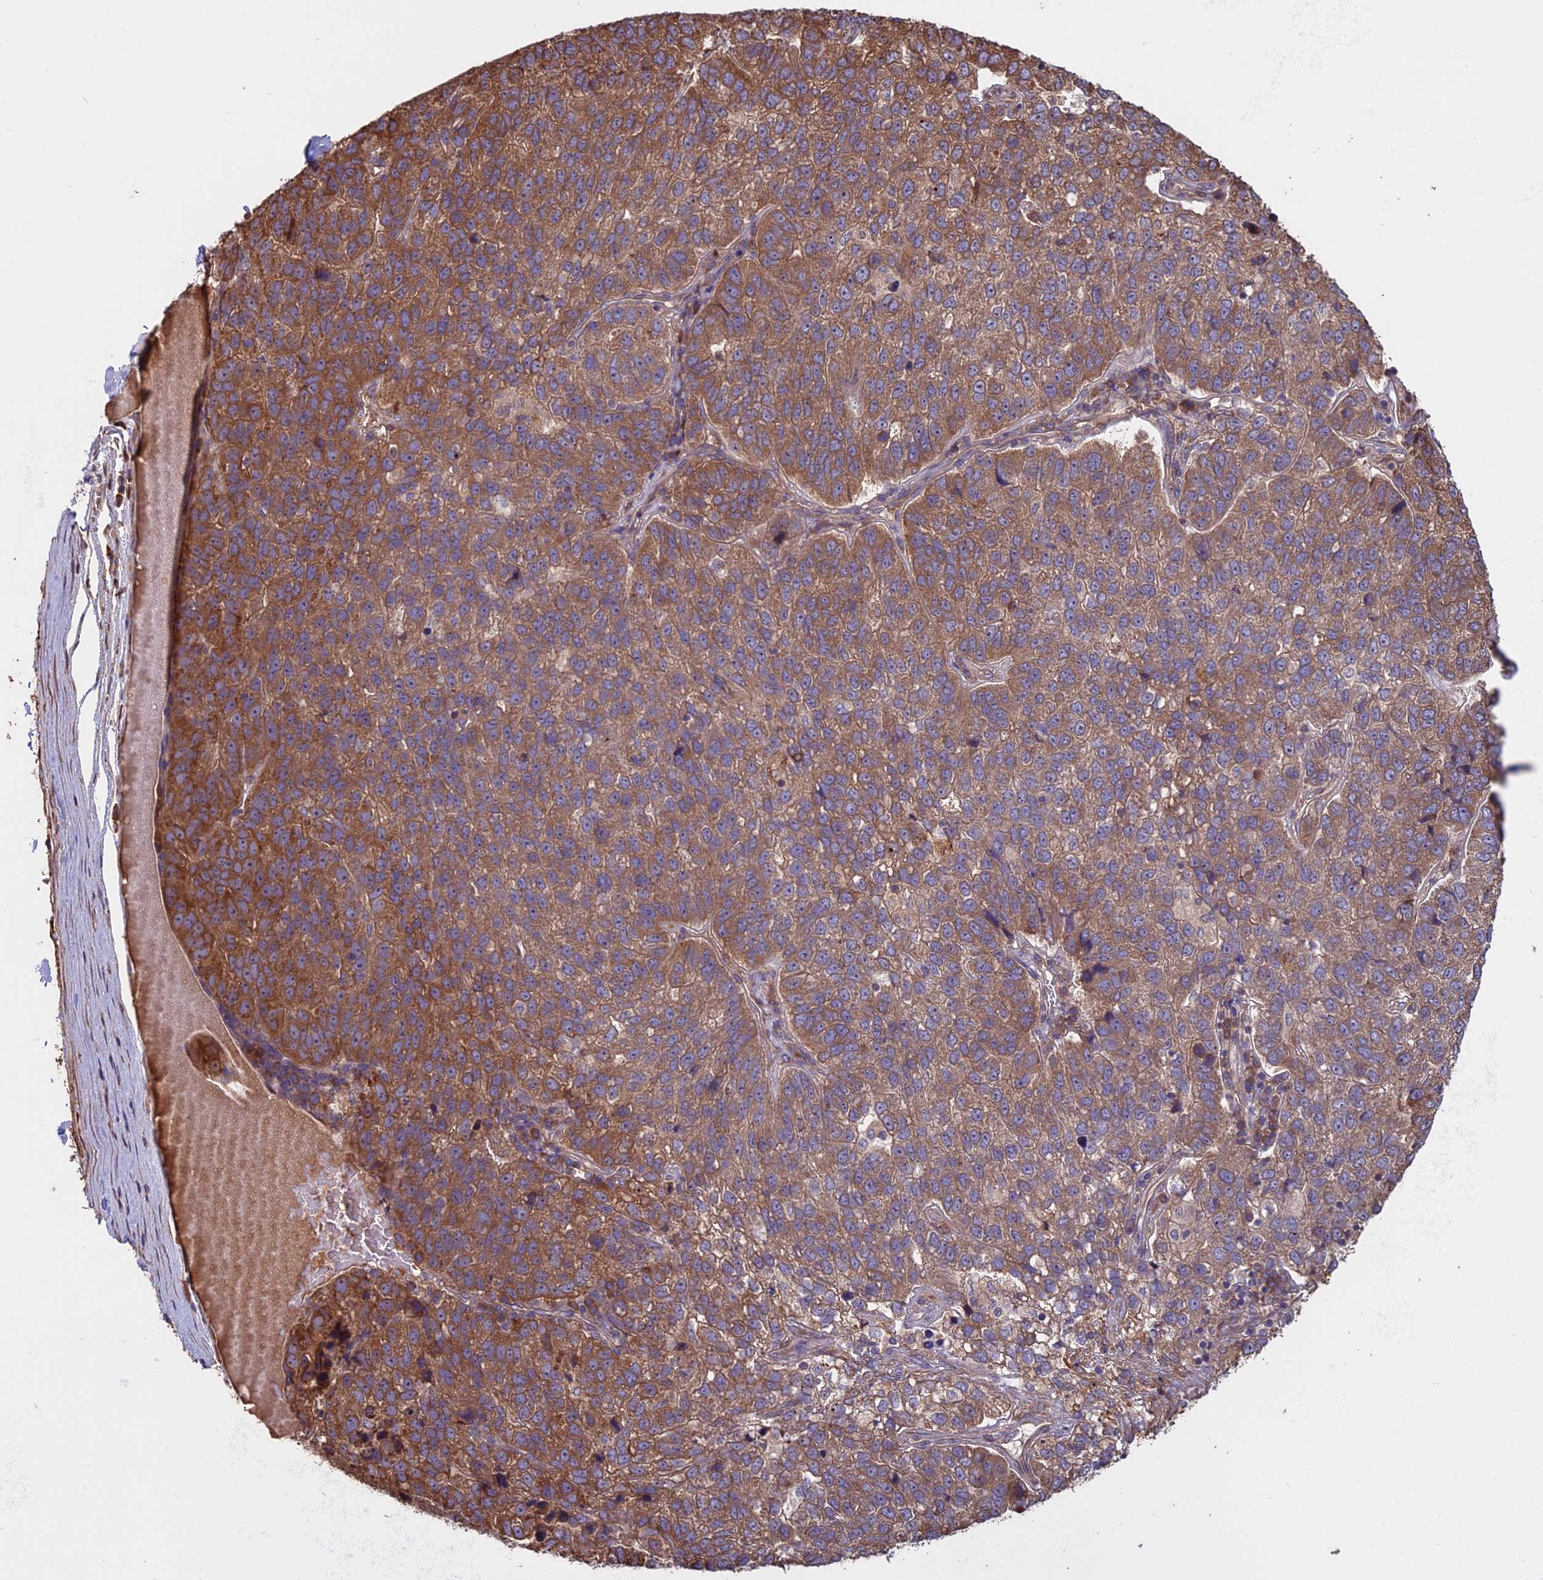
{"staining": {"intensity": "moderate", "quantity": ">75%", "location": "cytoplasmic/membranous"}, "tissue": "pancreatic cancer", "cell_type": "Tumor cells", "image_type": "cancer", "snomed": [{"axis": "morphology", "description": "Adenocarcinoma, NOS"}, {"axis": "topography", "description": "Pancreas"}], "caption": "Protein staining reveals moderate cytoplasmic/membranous positivity in approximately >75% of tumor cells in pancreatic cancer (adenocarcinoma). (DAB (3,3'-diaminobenzidine) IHC with brightfield microscopy, high magnification).", "gene": "VWA3A", "patient": {"sex": "female", "age": 61}}